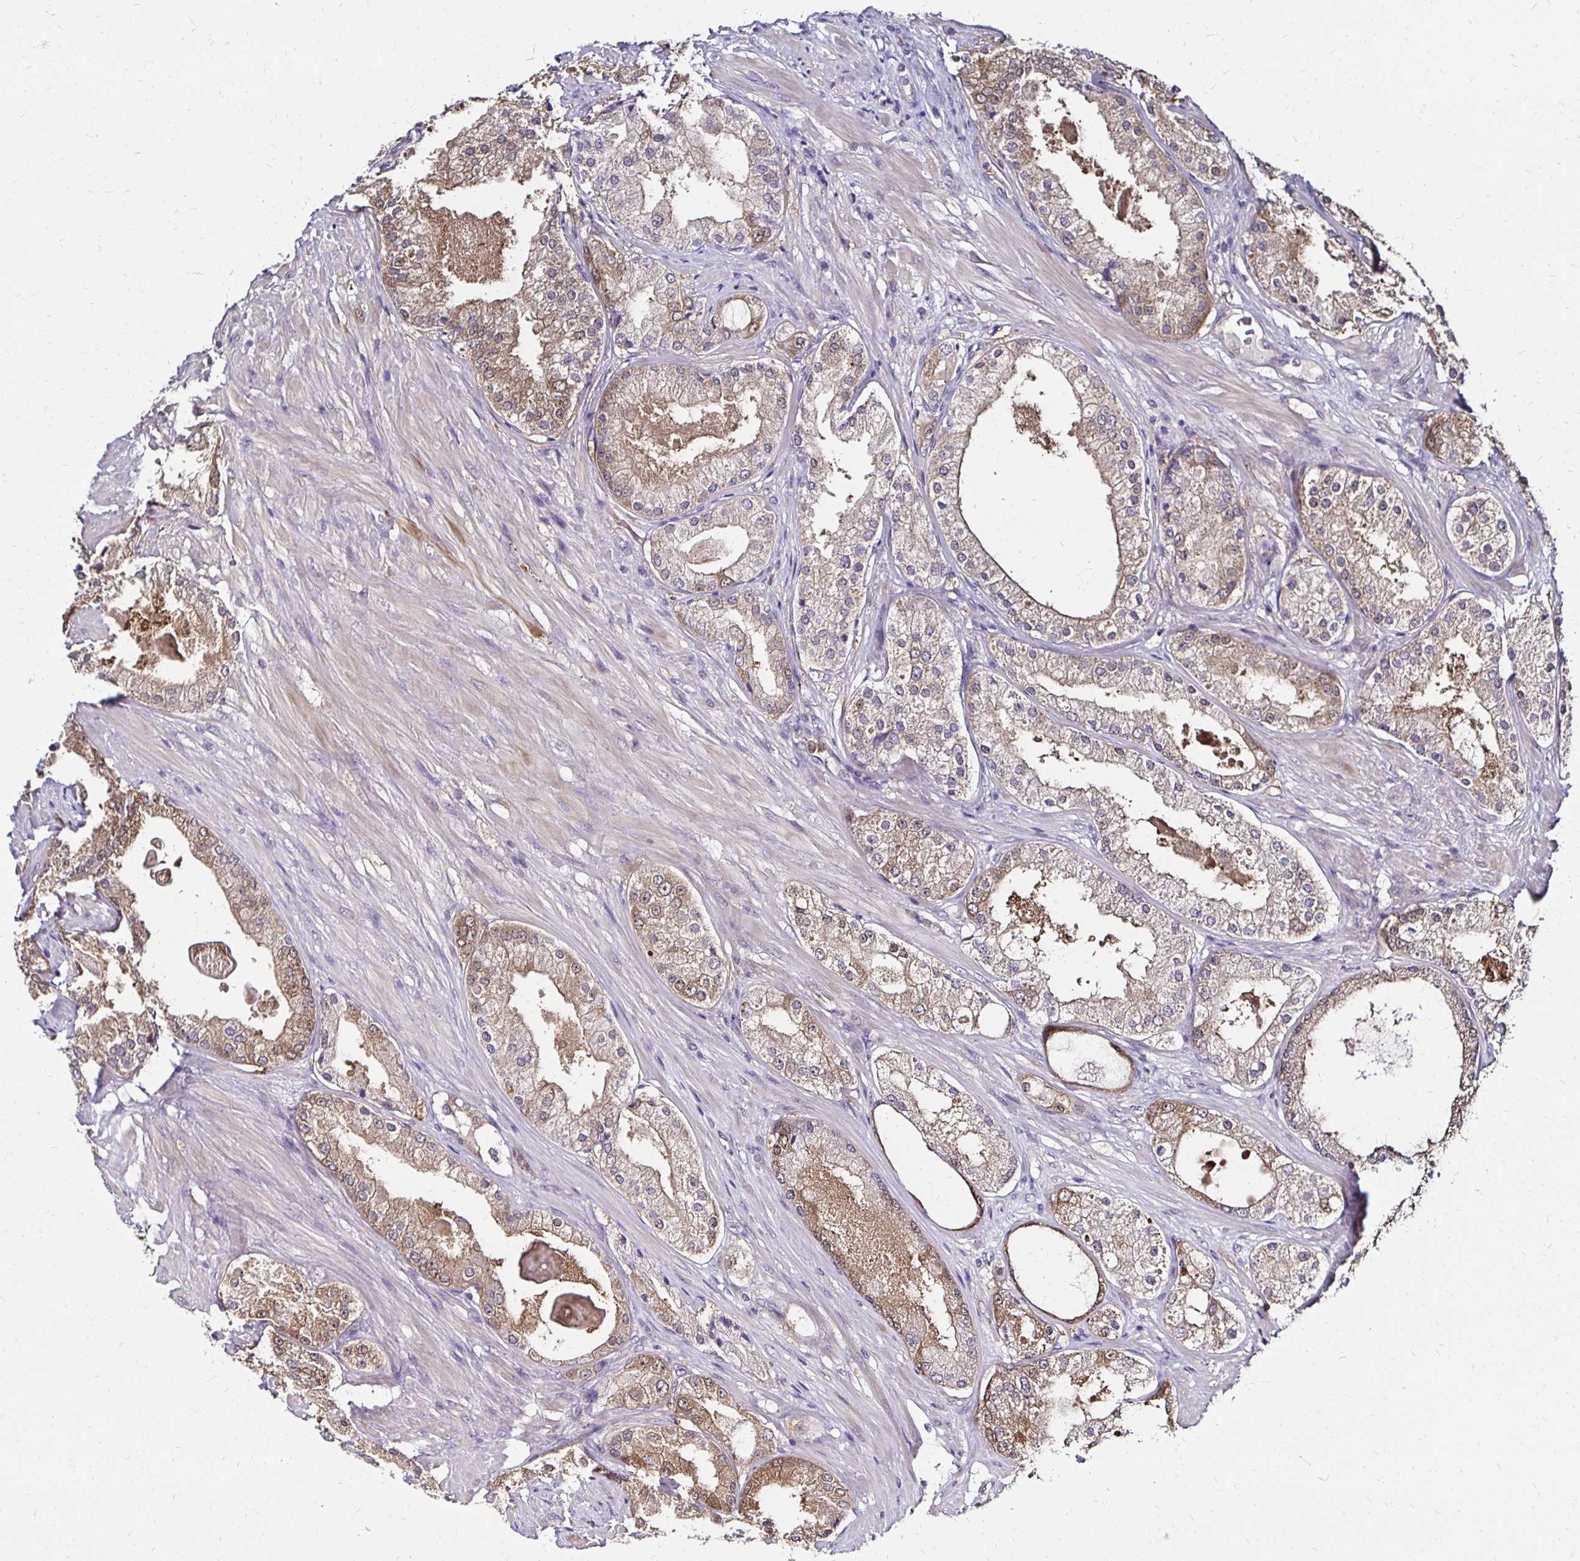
{"staining": {"intensity": "weak", "quantity": ">75%", "location": "cytoplasmic/membranous"}, "tissue": "prostate cancer", "cell_type": "Tumor cells", "image_type": "cancer", "snomed": [{"axis": "morphology", "description": "Adenocarcinoma, Low grade"}, {"axis": "topography", "description": "Prostate"}], "caption": "The immunohistochemical stain highlights weak cytoplasmic/membranous expression in tumor cells of prostate cancer (adenocarcinoma (low-grade)) tissue. The protein is shown in brown color, while the nuclei are stained blue.", "gene": "TXN", "patient": {"sex": "male", "age": 68}}